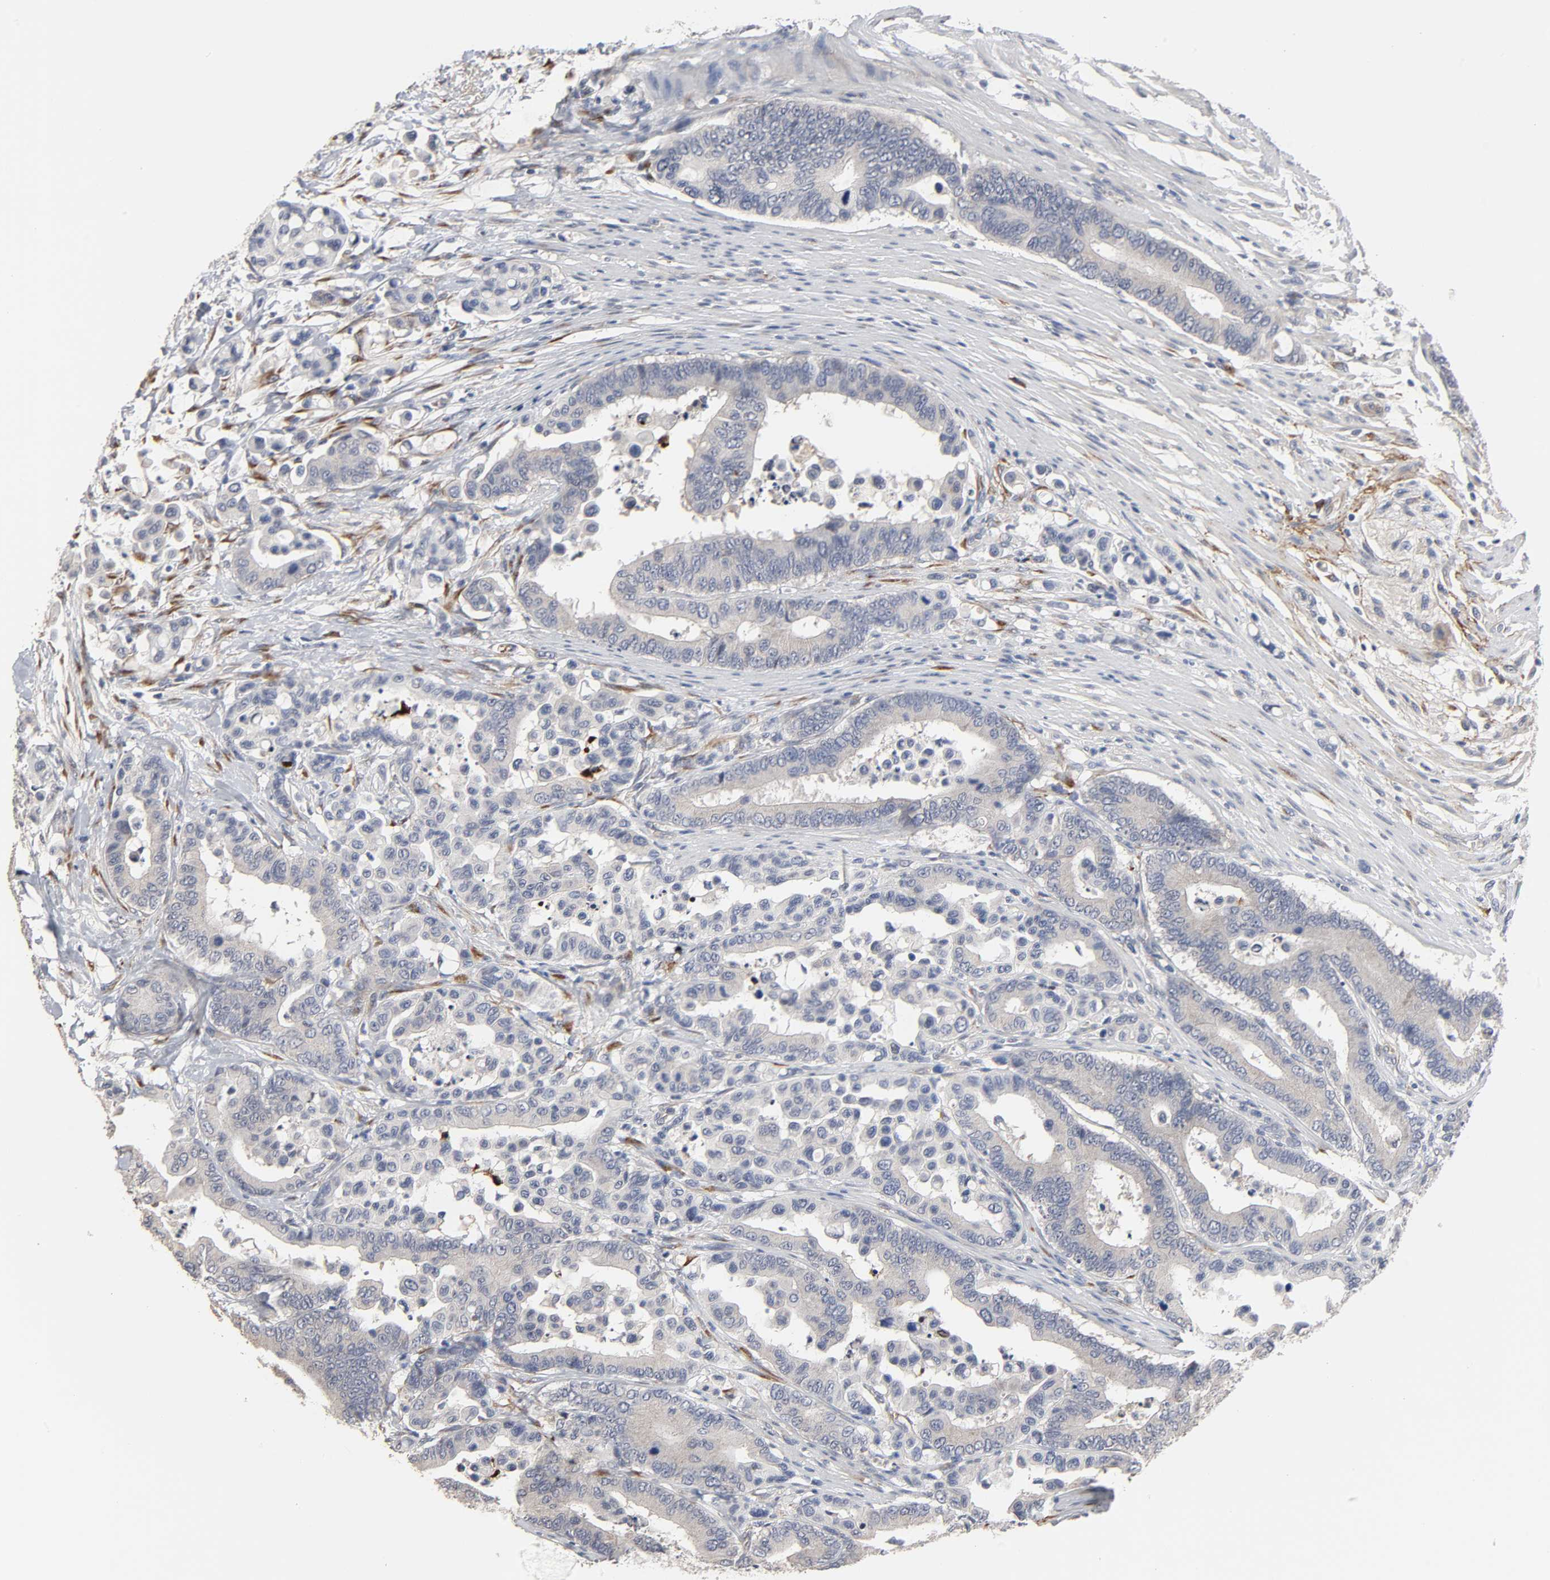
{"staining": {"intensity": "negative", "quantity": "none", "location": "none"}, "tissue": "colorectal cancer", "cell_type": "Tumor cells", "image_type": "cancer", "snomed": [{"axis": "morphology", "description": "Normal tissue, NOS"}, {"axis": "morphology", "description": "Adenocarcinoma, NOS"}, {"axis": "topography", "description": "Colon"}], "caption": "High power microscopy micrograph of an immunohistochemistry image of colorectal adenocarcinoma, revealing no significant expression in tumor cells.", "gene": "HDLBP", "patient": {"sex": "male", "age": 82}}